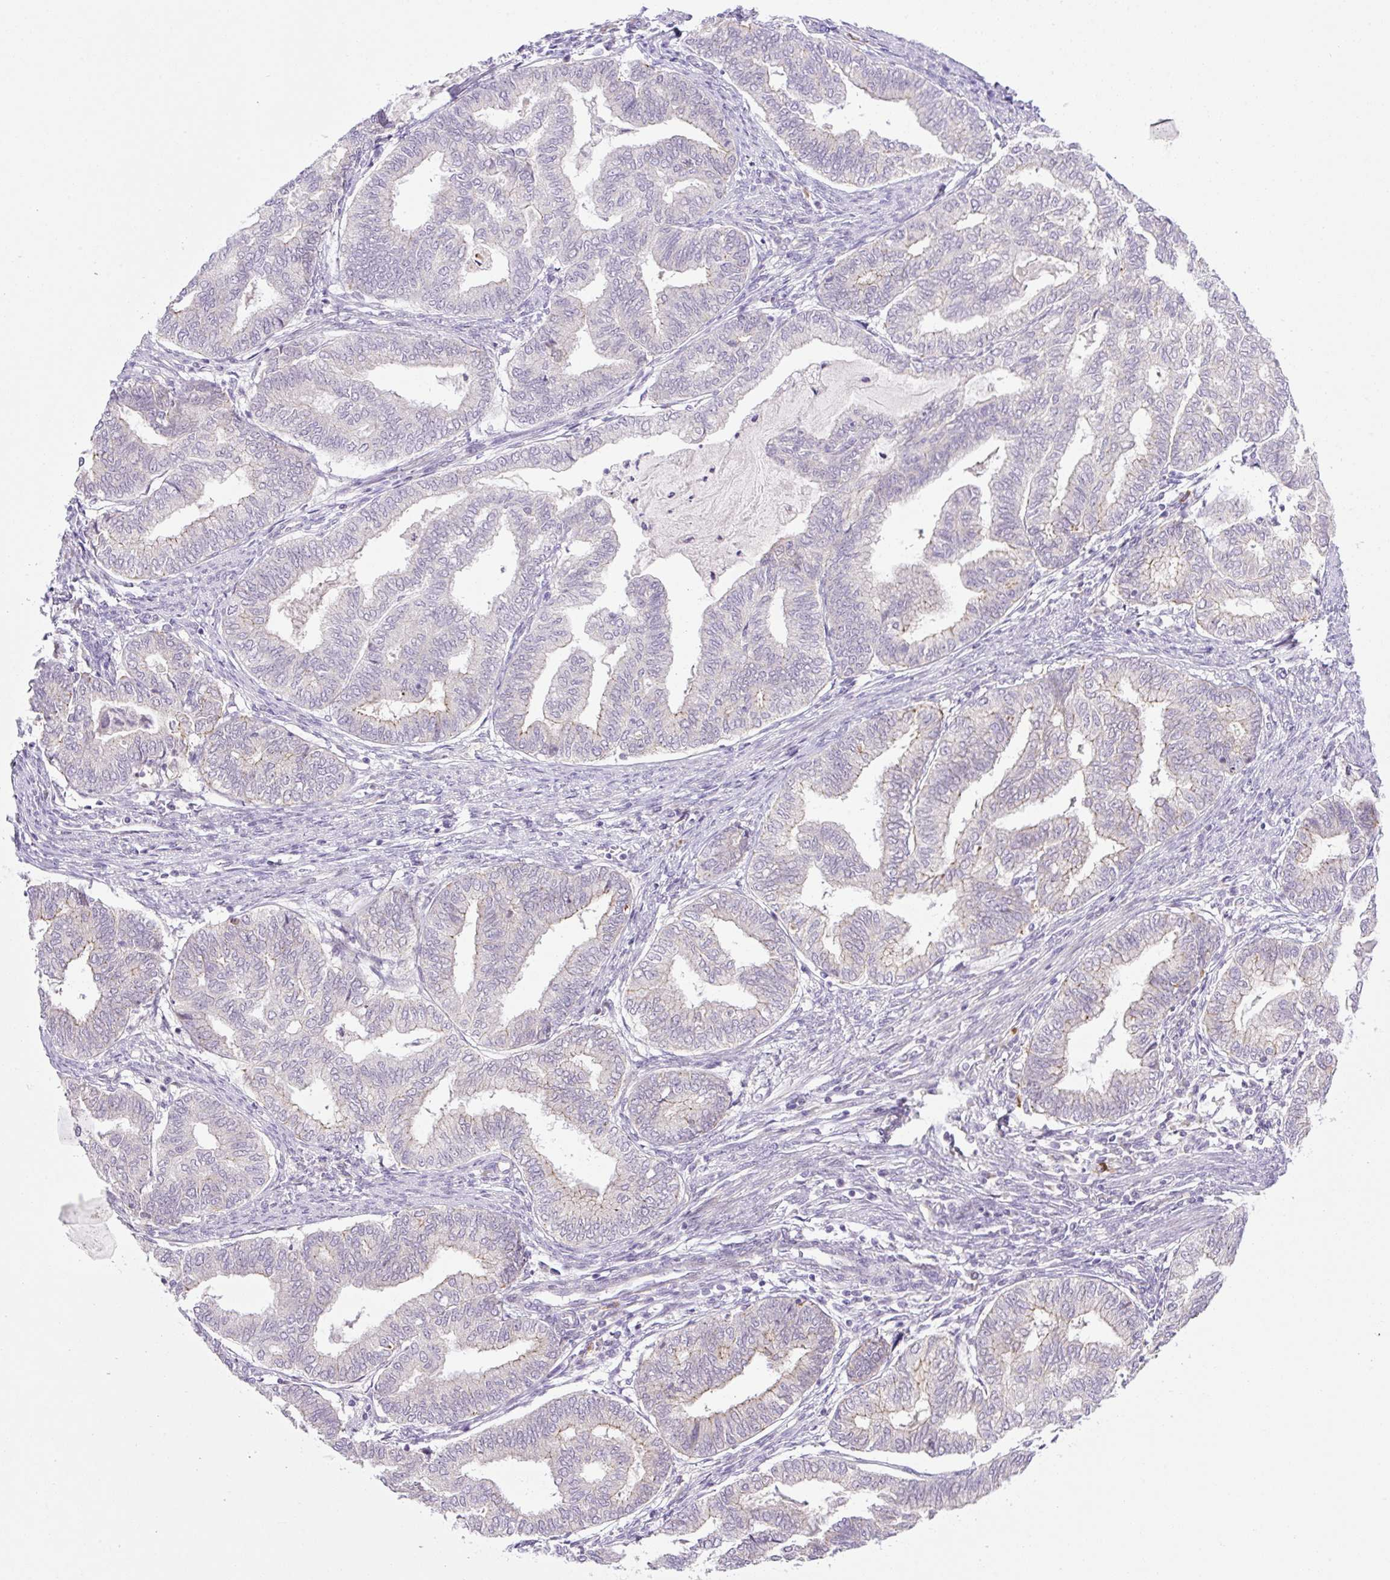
{"staining": {"intensity": "negative", "quantity": "none", "location": "none"}, "tissue": "endometrial cancer", "cell_type": "Tumor cells", "image_type": "cancer", "snomed": [{"axis": "morphology", "description": "Adenocarcinoma, NOS"}, {"axis": "topography", "description": "Endometrium"}], "caption": "IHC of endometrial cancer exhibits no expression in tumor cells.", "gene": "ICE1", "patient": {"sex": "female", "age": 79}}